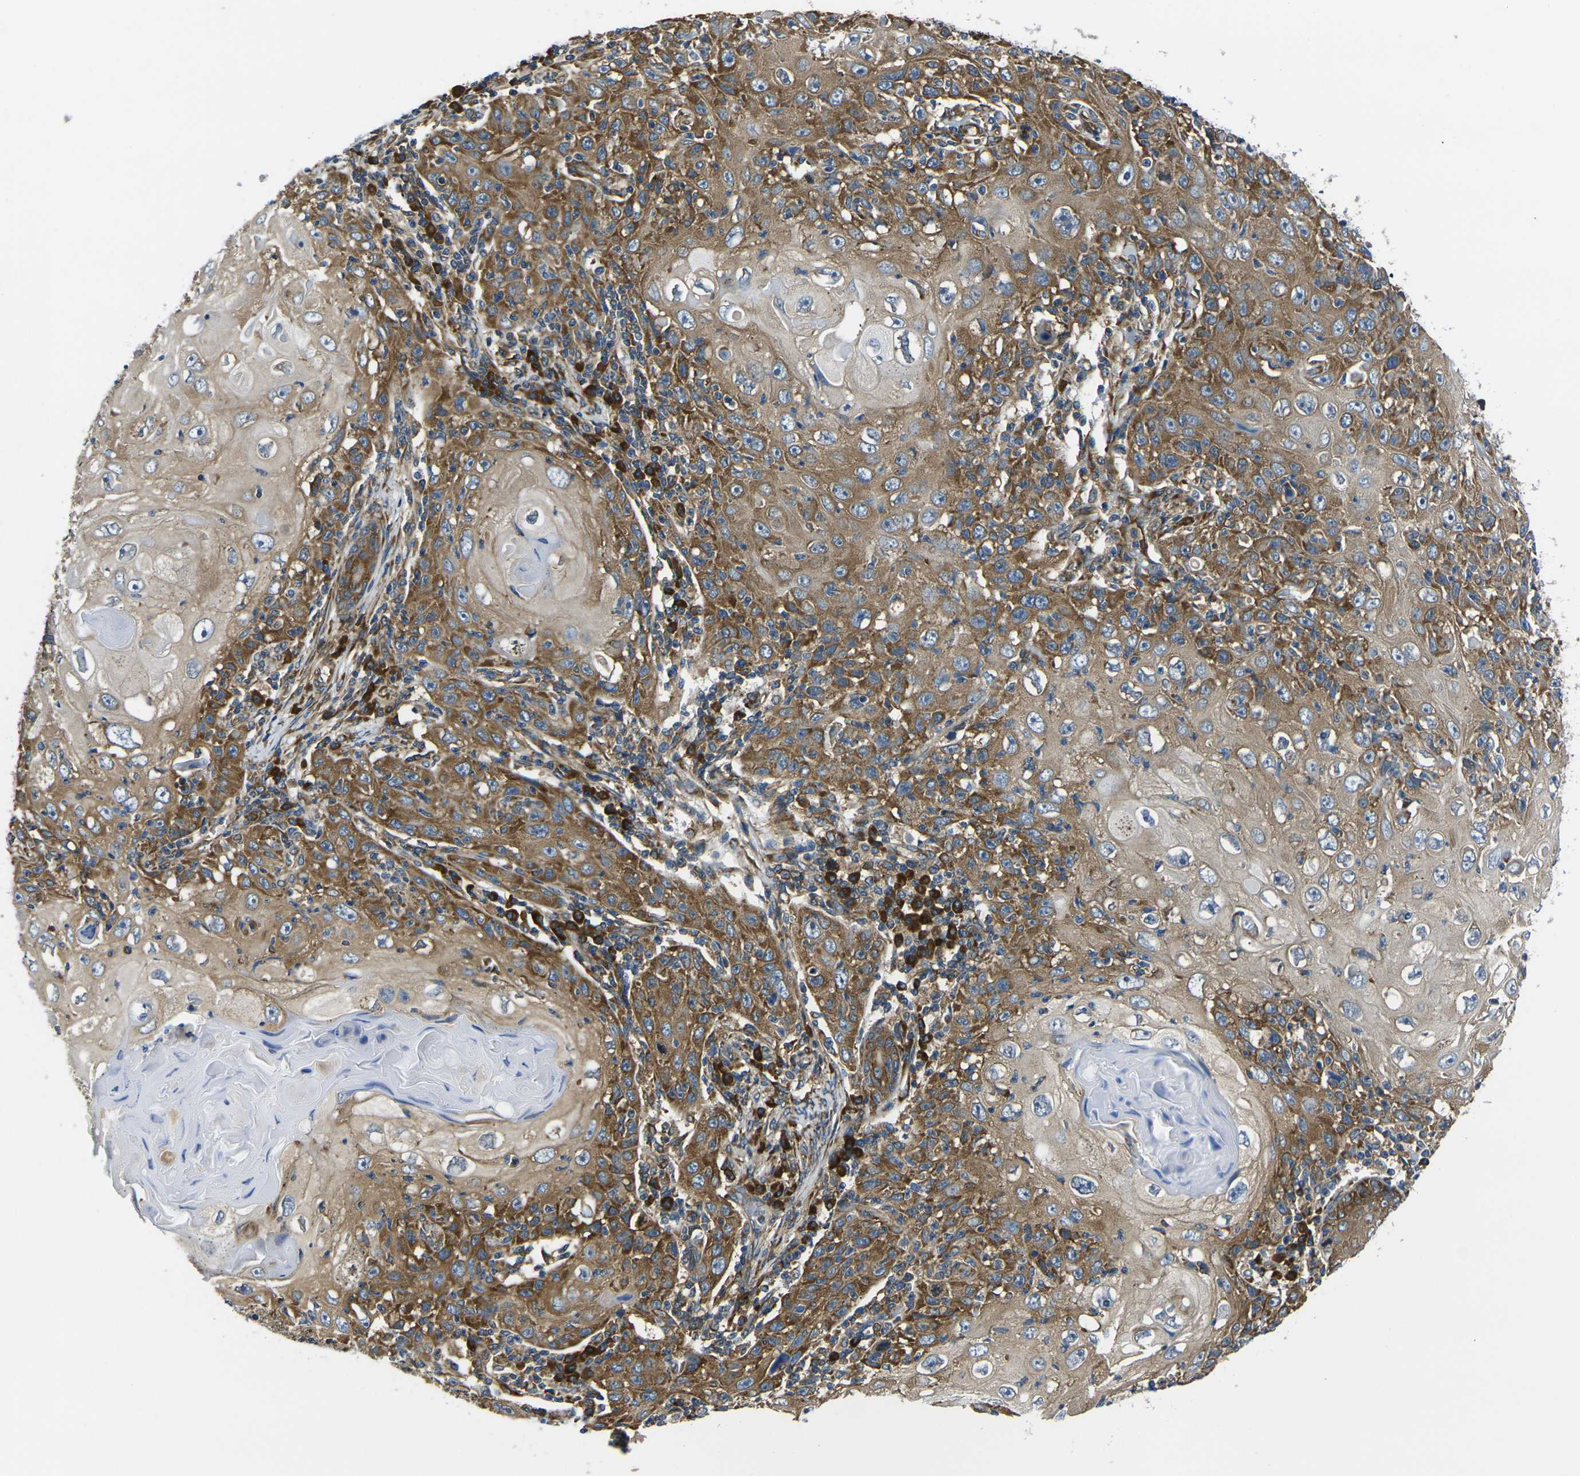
{"staining": {"intensity": "moderate", "quantity": ">75%", "location": "cytoplasmic/membranous"}, "tissue": "skin cancer", "cell_type": "Tumor cells", "image_type": "cancer", "snomed": [{"axis": "morphology", "description": "Squamous cell carcinoma, NOS"}, {"axis": "topography", "description": "Skin"}], "caption": "DAB immunohistochemical staining of human squamous cell carcinoma (skin) exhibits moderate cytoplasmic/membranous protein positivity in approximately >75% of tumor cells.", "gene": "RPSA", "patient": {"sex": "female", "age": 88}}